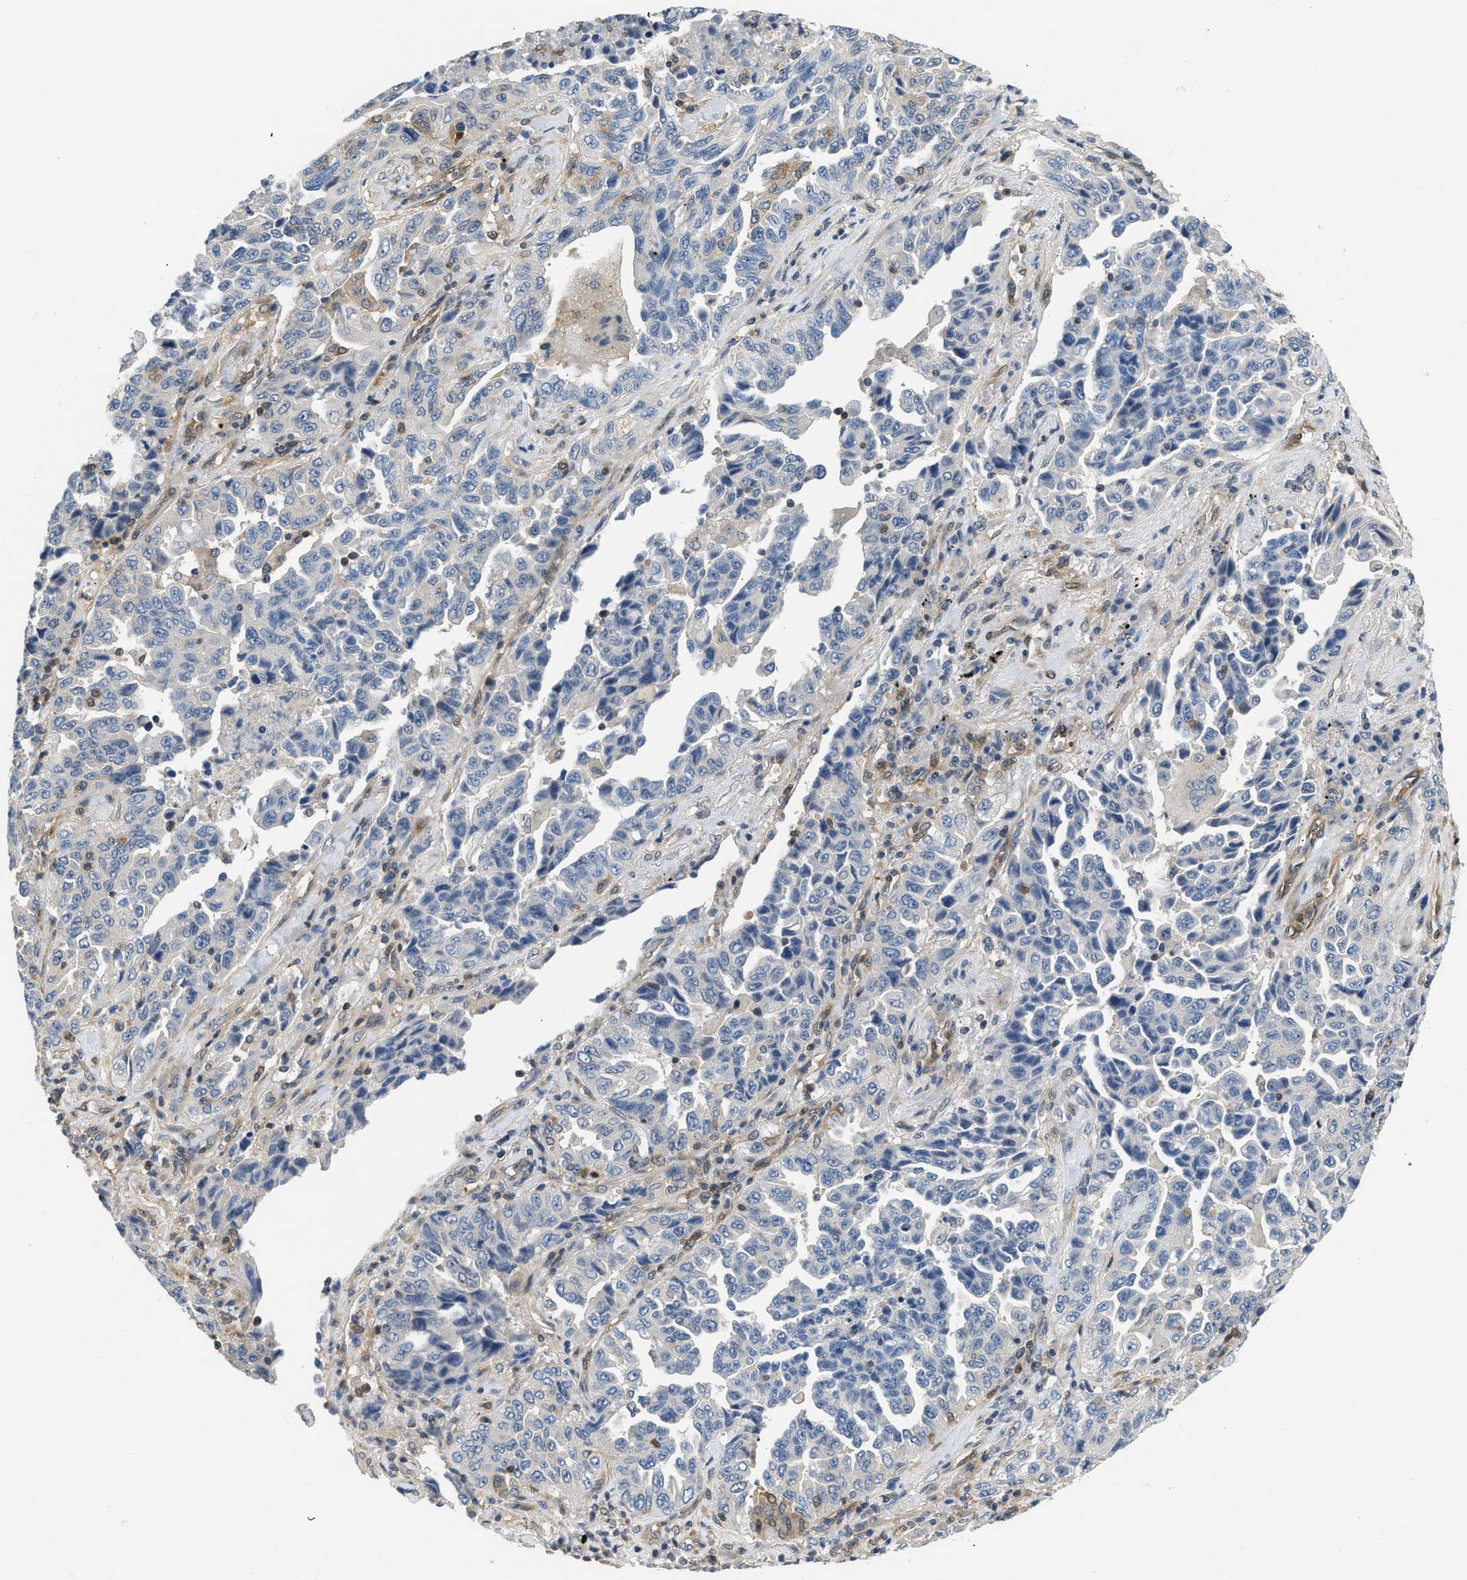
{"staining": {"intensity": "negative", "quantity": "none", "location": "none"}, "tissue": "lung cancer", "cell_type": "Tumor cells", "image_type": "cancer", "snomed": [{"axis": "morphology", "description": "Adenocarcinoma, NOS"}, {"axis": "topography", "description": "Lung"}], "caption": "IHC of adenocarcinoma (lung) exhibits no positivity in tumor cells.", "gene": "EIF4EBP2", "patient": {"sex": "female", "age": 51}}